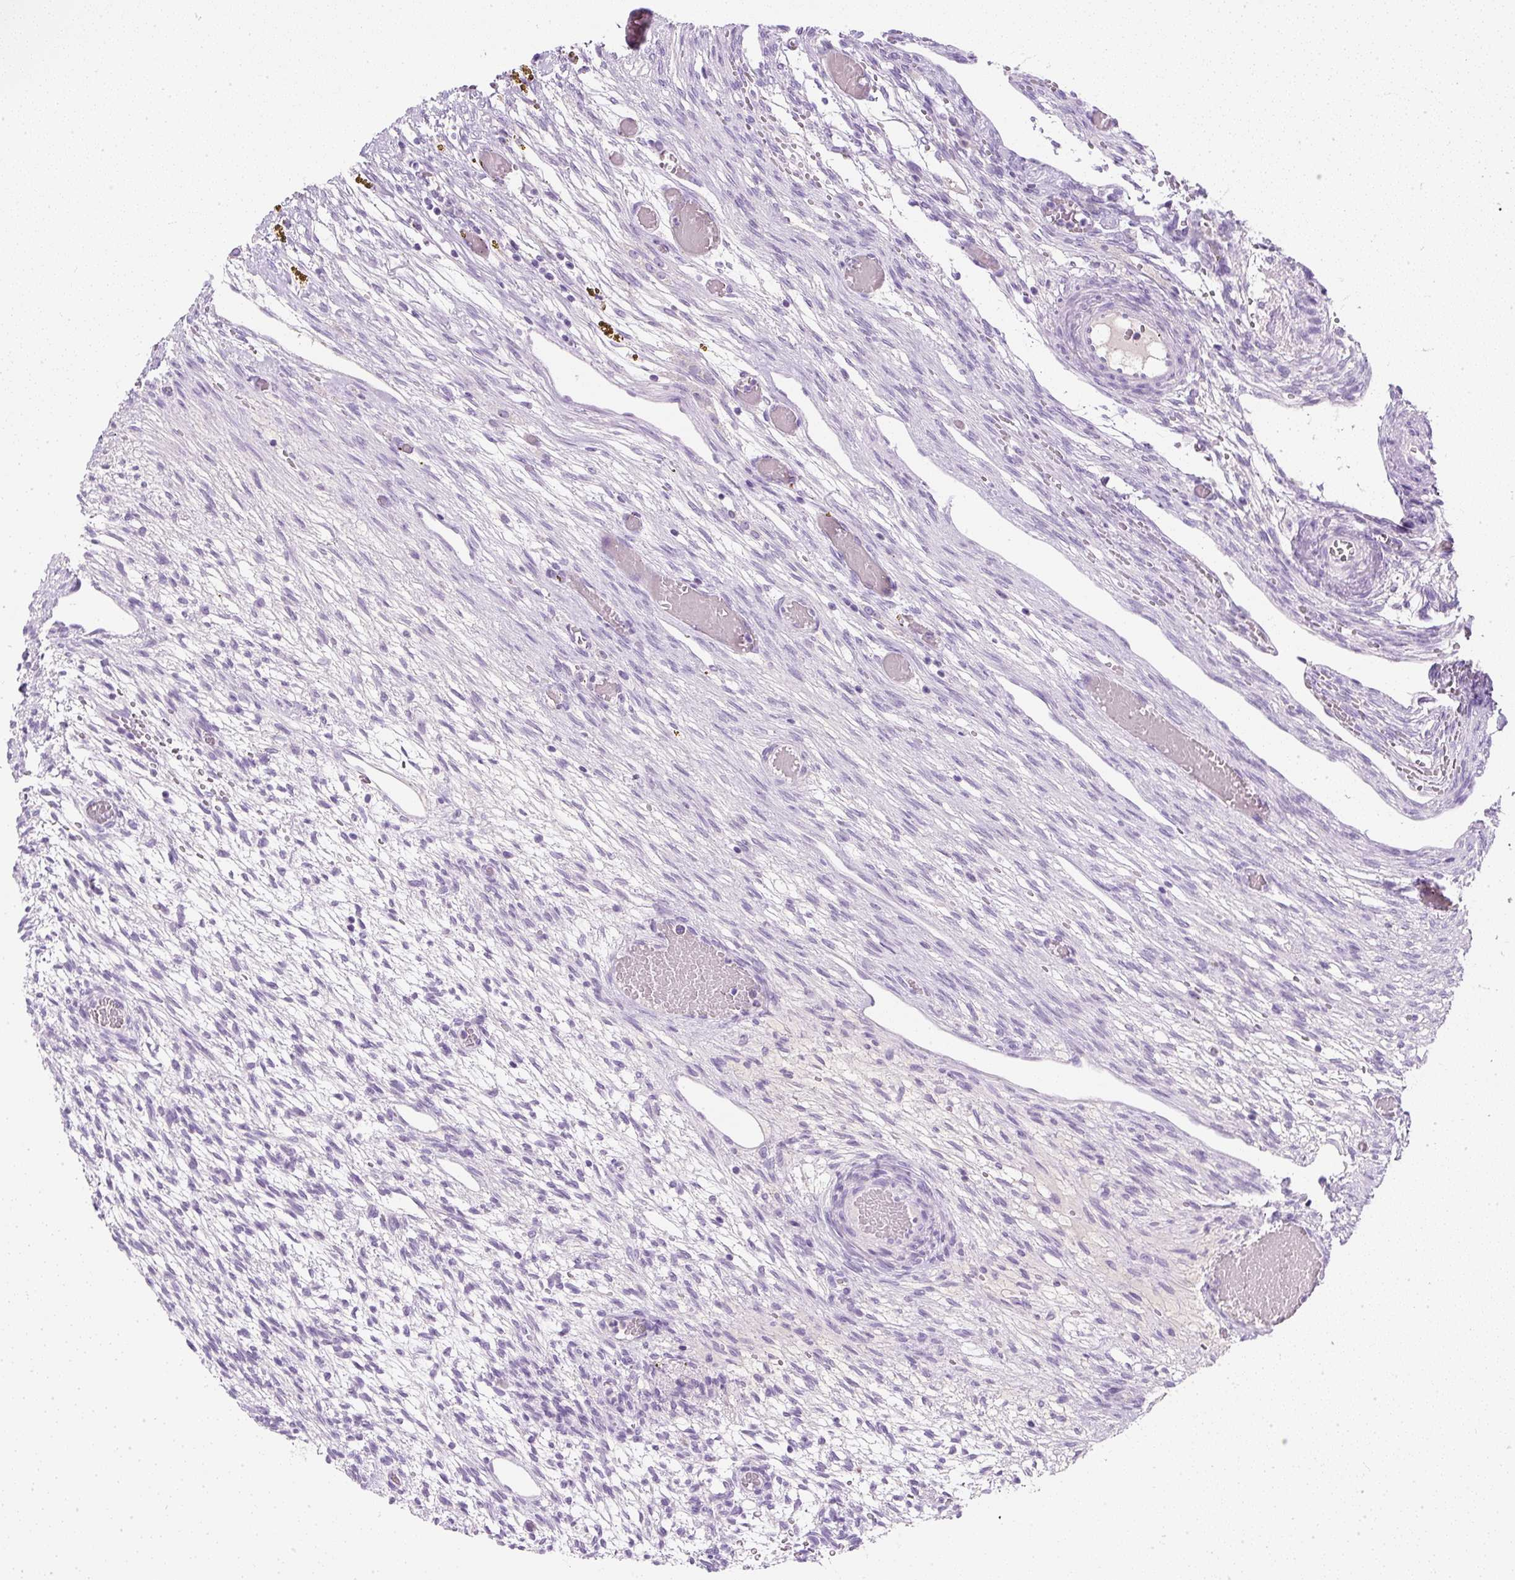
{"staining": {"intensity": "negative", "quantity": "none", "location": "none"}, "tissue": "ovary", "cell_type": "Follicle cells", "image_type": "normal", "snomed": [{"axis": "morphology", "description": "Normal tissue, NOS"}, {"axis": "topography", "description": "Ovary"}], "caption": "This is an IHC photomicrograph of normal ovary. There is no staining in follicle cells.", "gene": "COL9A2", "patient": {"sex": "female", "age": 67}}